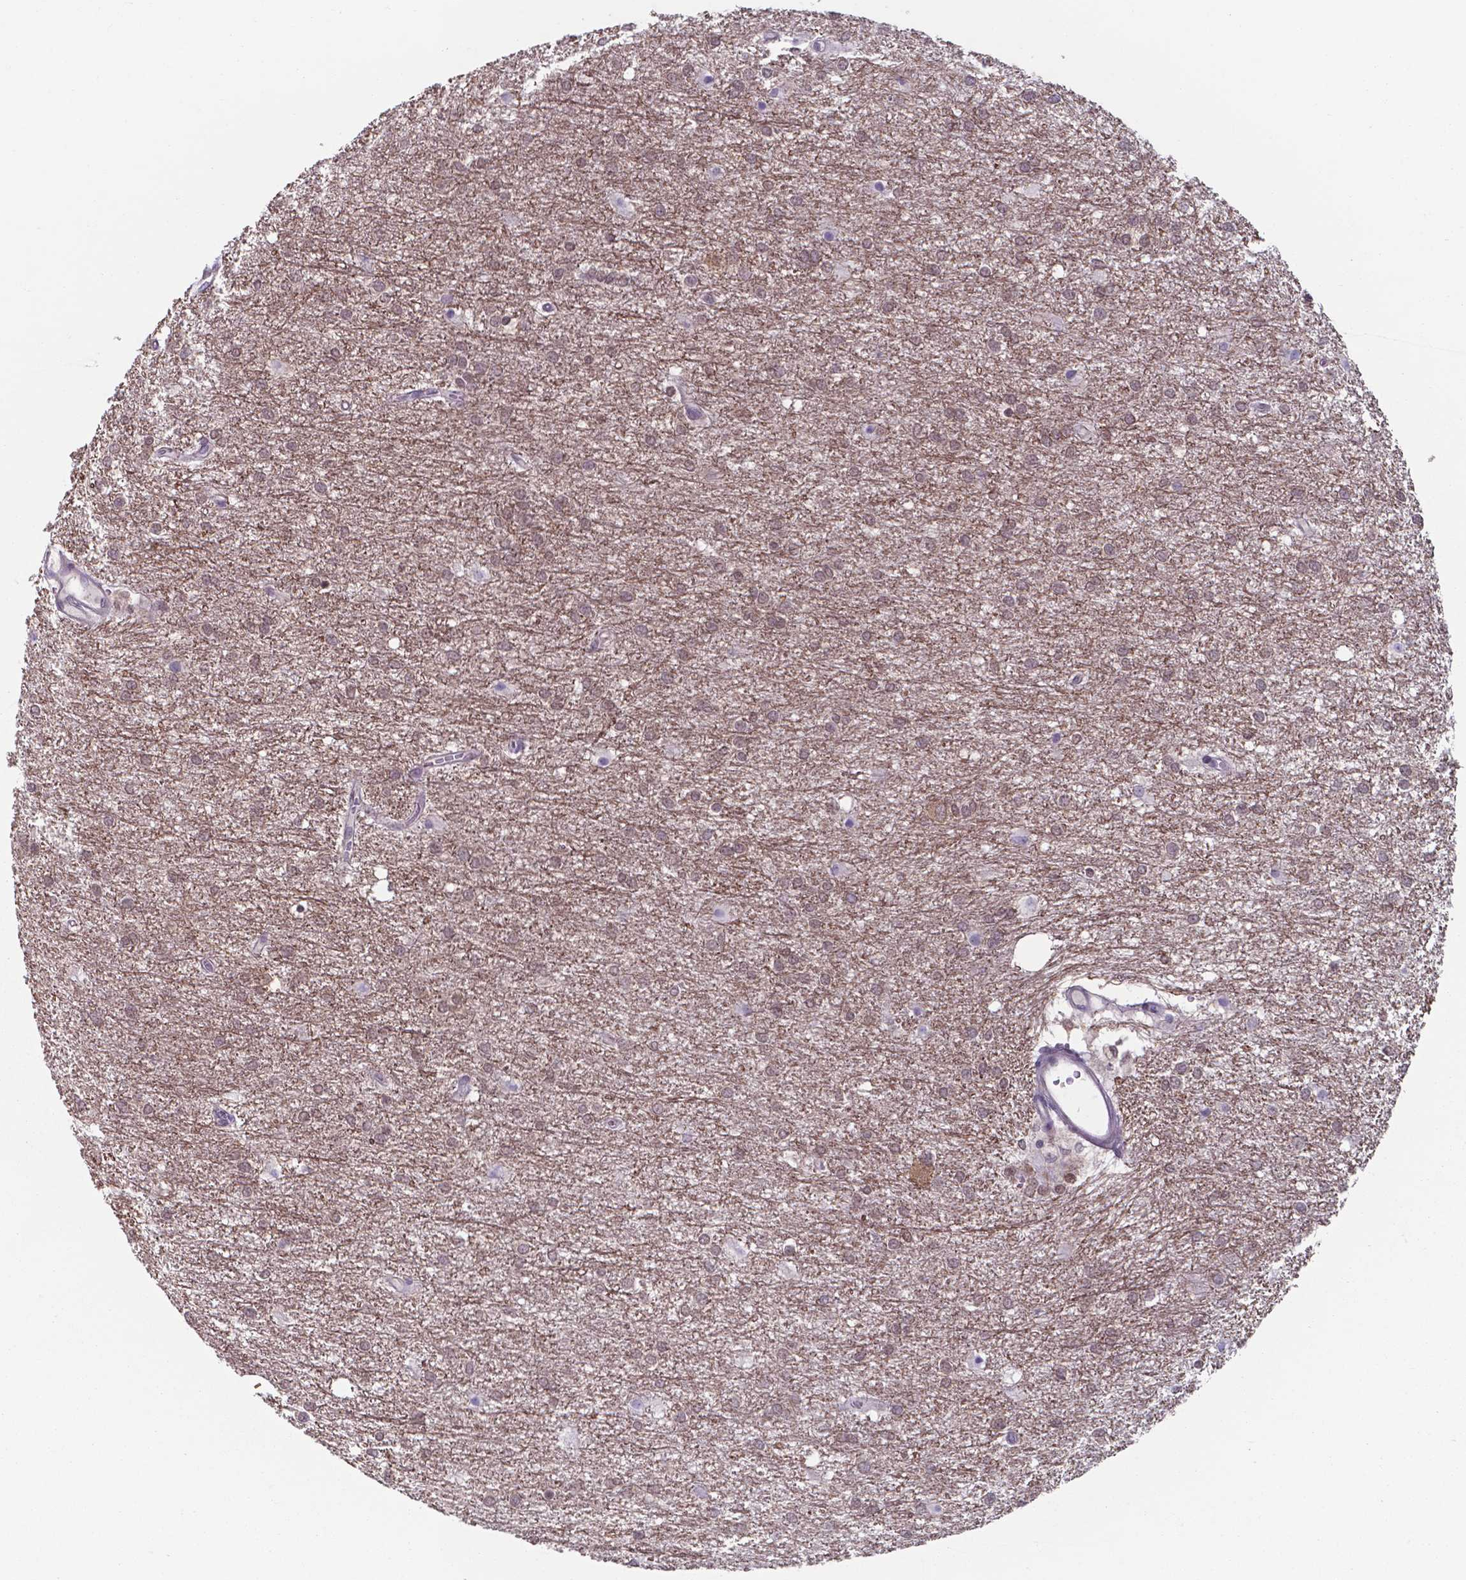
{"staining": {"intensity": "weak", "quantity": "25%-75%", "location": "nuclear"}, "tissue": "glioma", "cell_type": "Tumor cells", "image_type": "cancer", "snomed": [{"axis": "morphology", "description": "Glioma, malignant, High grade"}, {"axis": "topography", "description": "Brain"}], "caption": "There is low levels of weak nuclear staining in tumor cells of malignant glioma (high-grade), as demonstrated by immunohistochemical staining (brown color).", "gene": "UBE2E2", "patient": {"sex": "female", "age": 61}}